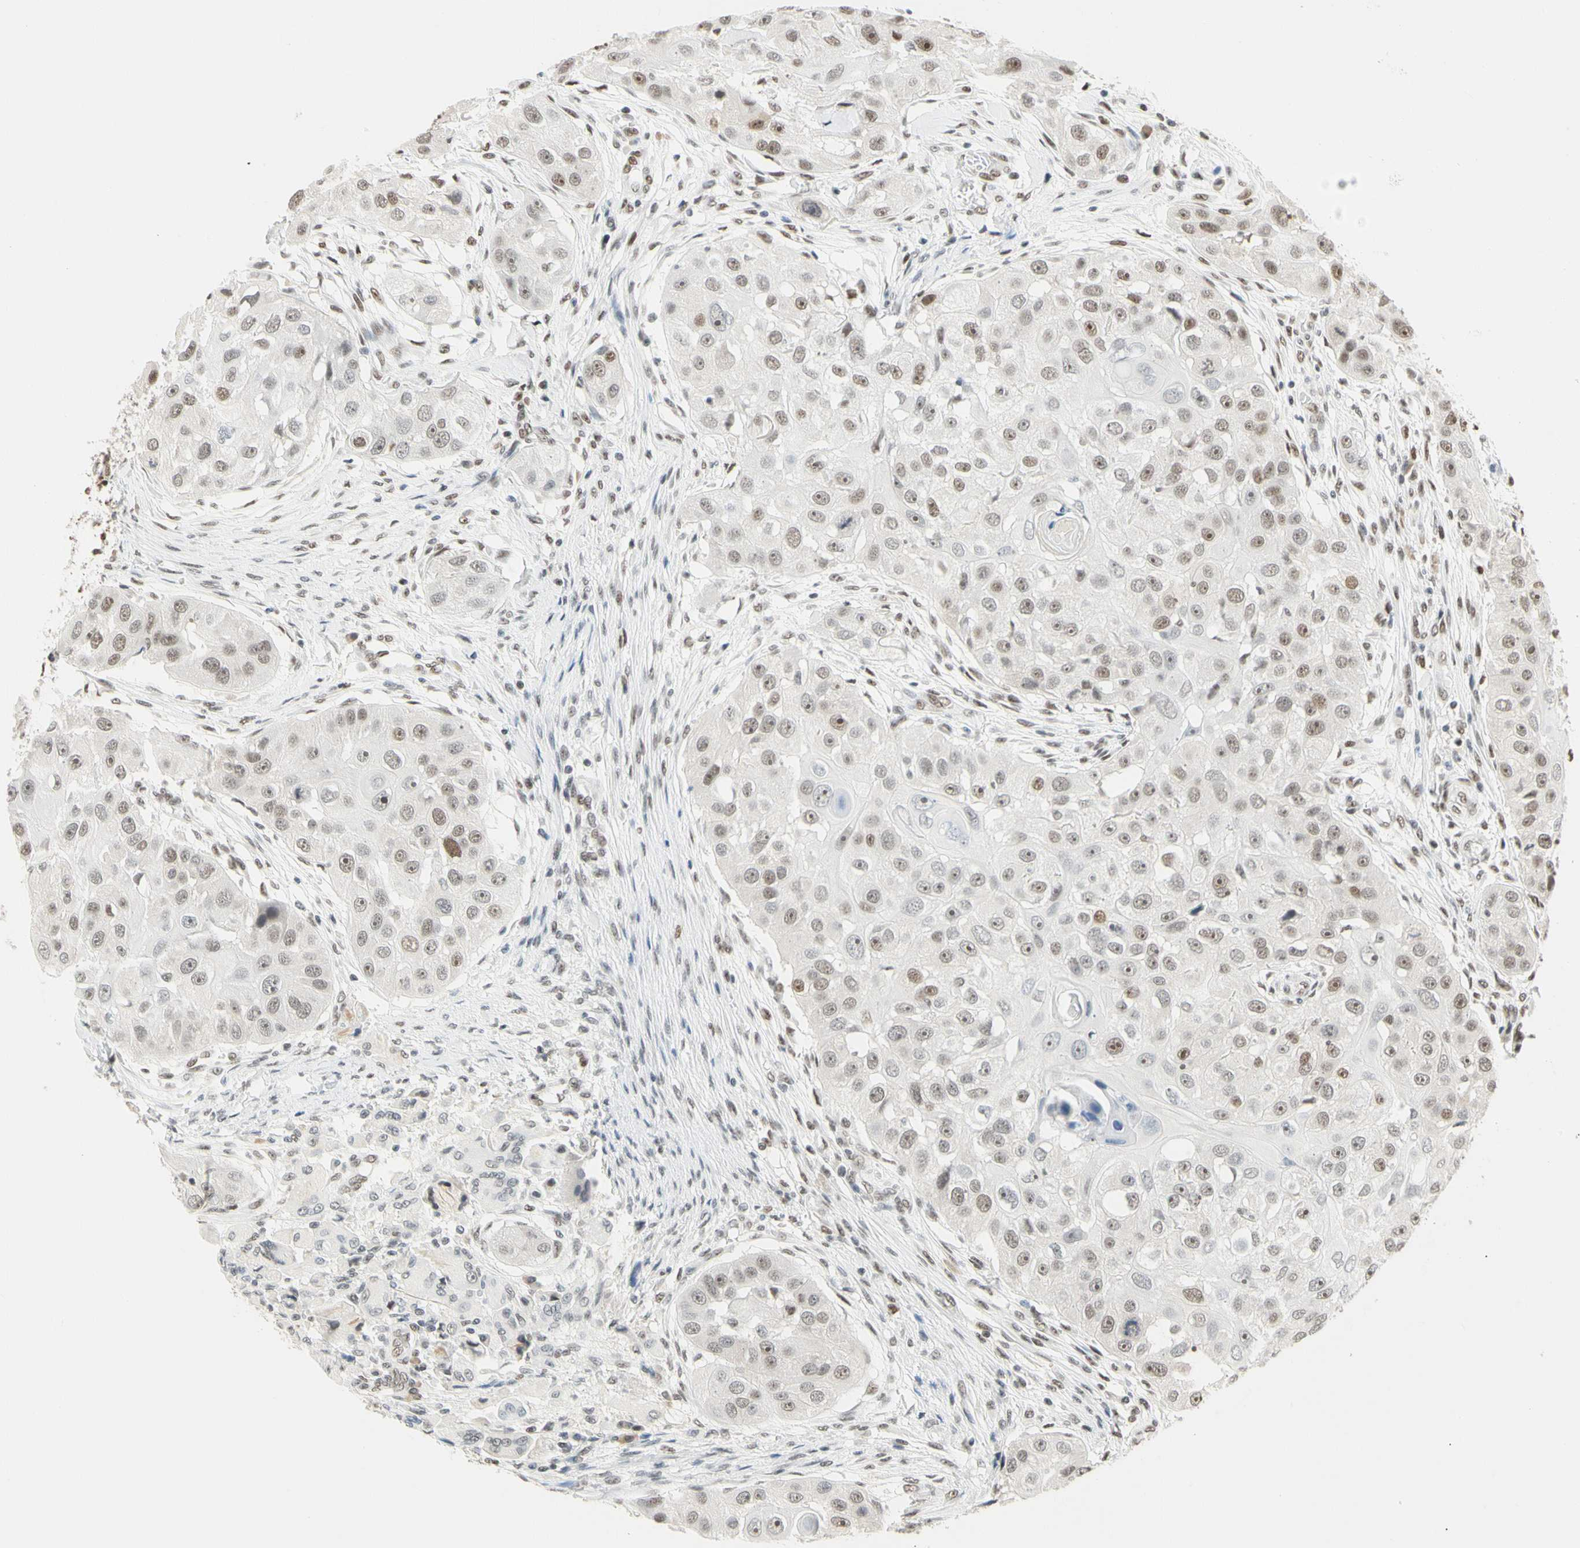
{"staining": {"intensity": "weak", "quantity": "25%-75%", "location": "nuclear"}, "tissue": "head and neck cancer", "cell_type": "Tumor cells", "image_type": "cancer", "snomed": [{"axis": "morphology", "description": "Normal tissue, NOS"}, {"axis": "morphology", "description": "Squamous cell carcinoma, NOS"}, {"axis": "topography", "description": "Skeletal muscle"}, {"axis": "topography", "description": "Head-Neck"}], "caption": "There is low levels of weak nuclear staining in tumor cells of head and neck cancer (squamous cell carcinoma), as demonstrated by immunohistochemical staining (brown color).", "gene": "ZSCAN16", "patient": {"sex": "male", "age": 51}}